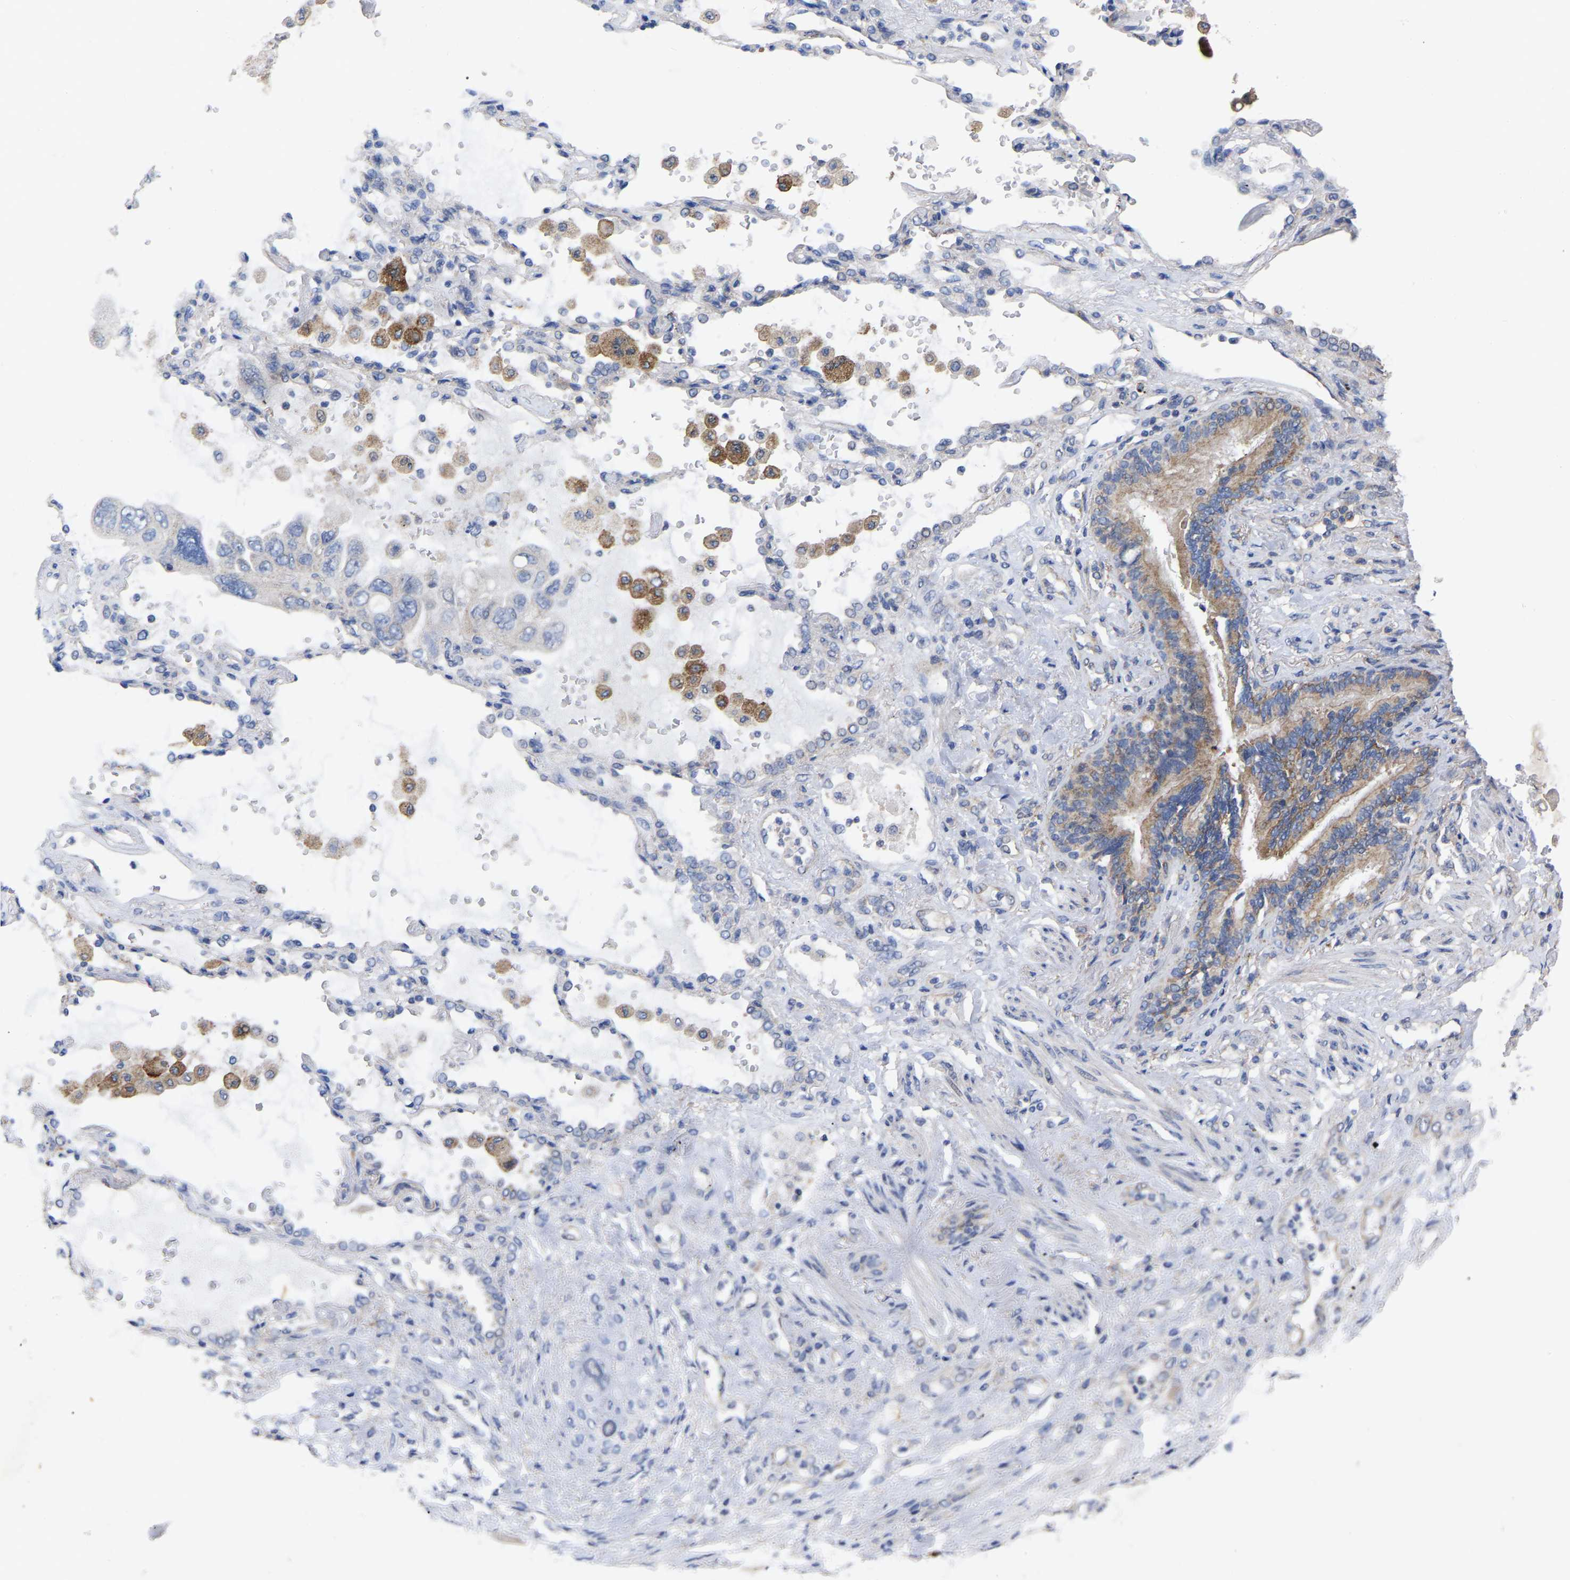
{"staining": {"intensity": "negative", "quantity": "none", "location": "none"}, "tissue": "lung cancer", "cell_type": "Tumor cells", "image_type": "cancer", "snomed": [{"axis": "morphology", "description": "Squamous cell carcinoma, NOS"}, {"axis": "topography", "description": "Lung"}], "caption": "This micrograph is of lung cancer stained with IHC to label a protein in brown with the nuclei are counter-stained blue. There is no staining in tumor cells. (DAB (3,3'-diaminobenzidine) immunohistochemistry (IHC), high magnification).", "gene": "TCP1", "patient": {"sex": "female", "age": 73}}